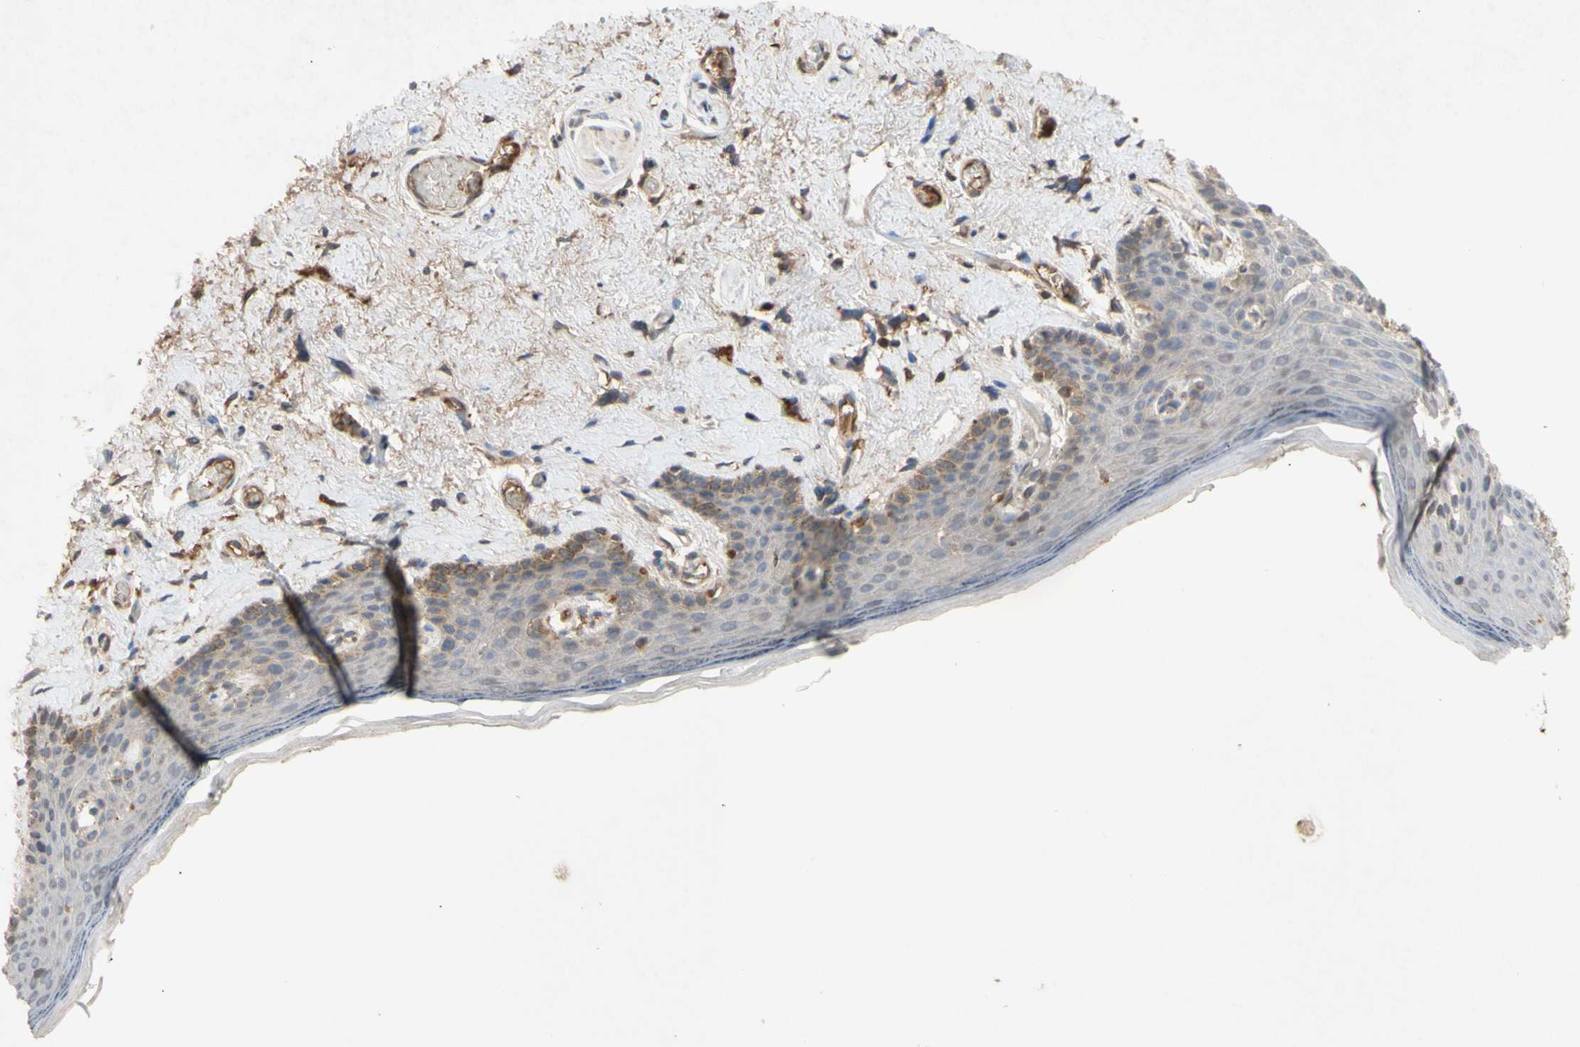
{"staining": {"intensity": "moderate", "quantity": "<25%", "location": "cytoplasmic/membranous"}, "tissue": "skin", "cell_type": "Epidermal cells", "image_type": "normal", "snomed": [{"axis": "morphology", "description": "Normal tissue, NOS"}, {"axis": "topography", "description": "Vulva"}], "caption": "Protein staining demonstrates moderate cytoplasmic/membranous staining in about <25% of epidermal cells in unremarkable skin.", "gene": "NECTIN3", "patient": {"sex": "female", "age": 54}}